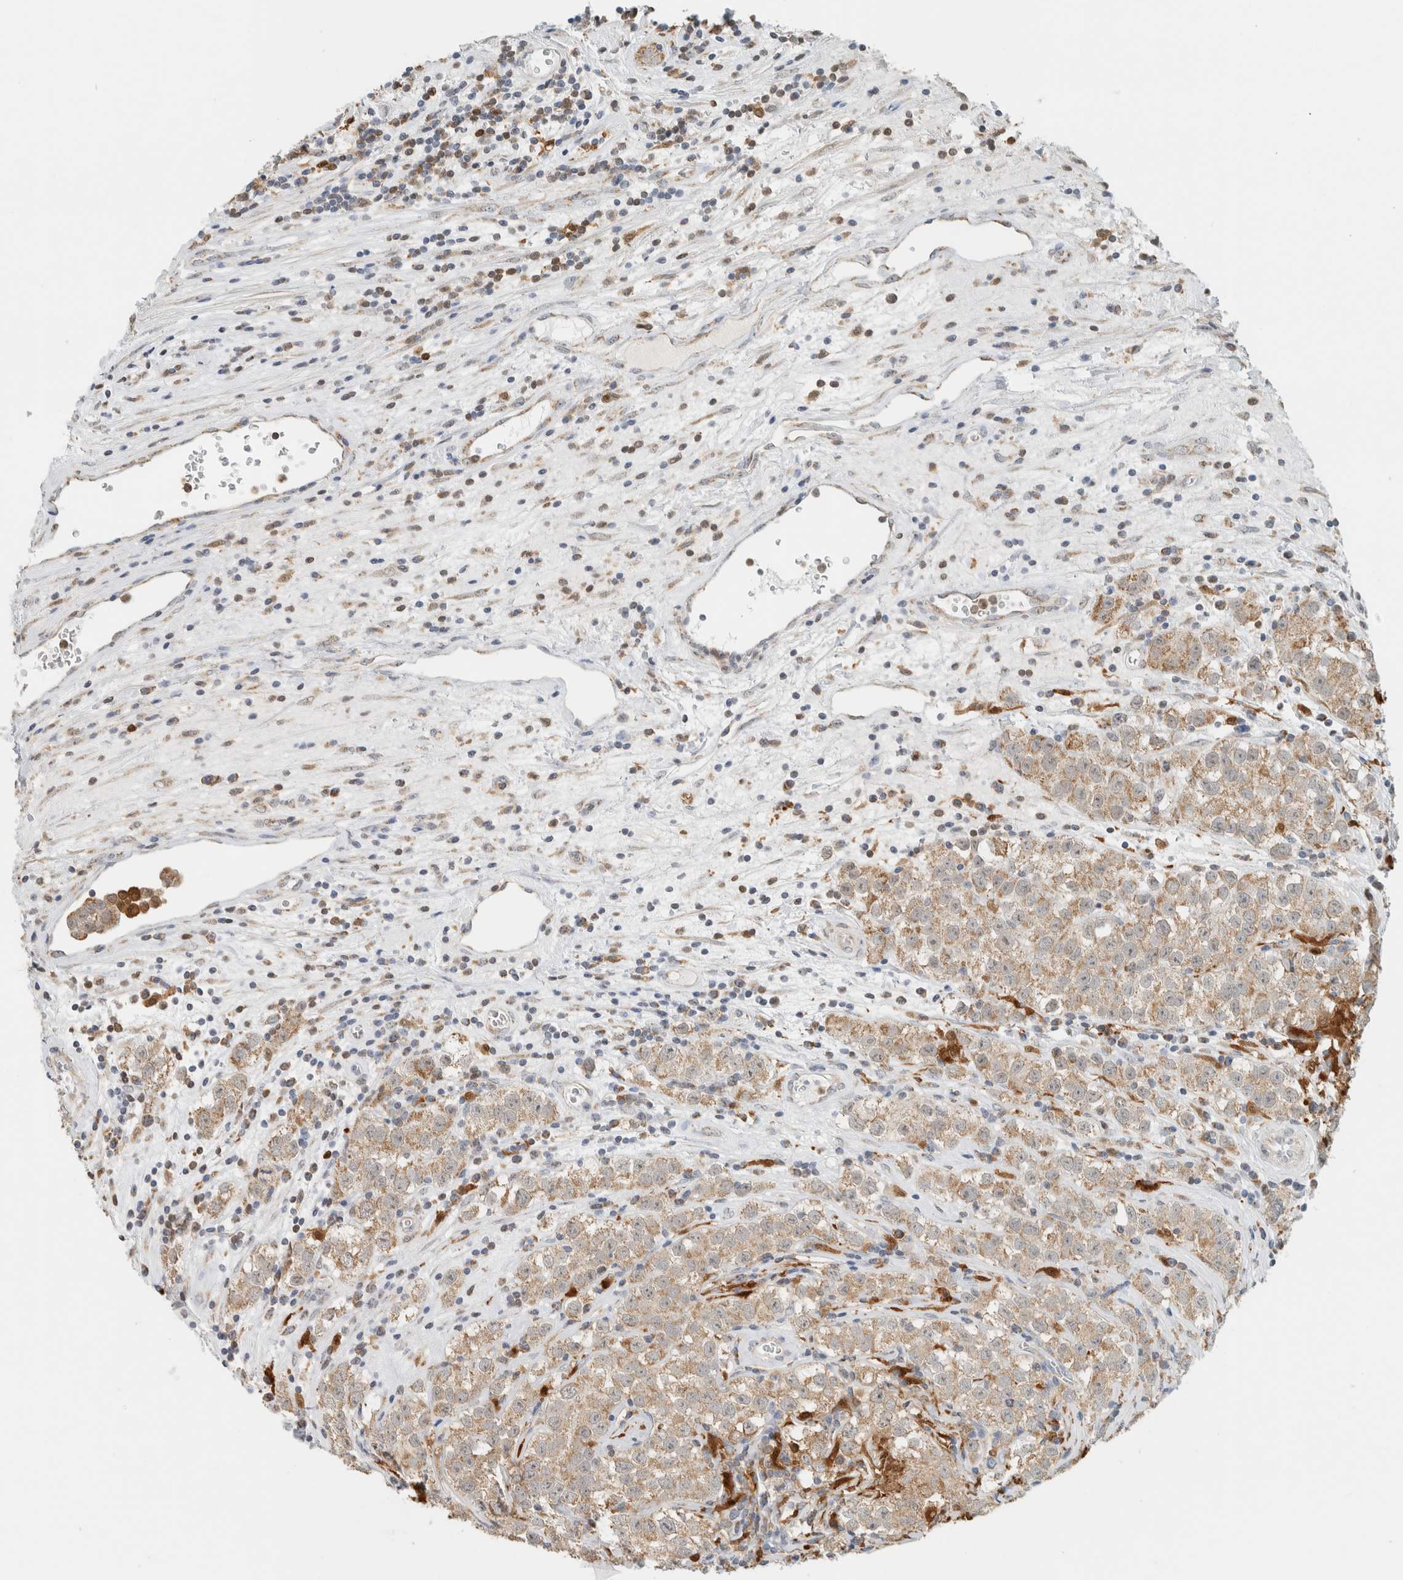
{"staining": {"intensity": "moderate", "quantity": ">75%", "location": "cytoplasmic/membranous"}, "tissue": "testis cancer", "cell_type": "Tumor cells", "image_type": "cancer", "snomed": [{"axis": "morphology", "description": "Seminoma, NOS"}, {"axis": "morphology", "description": "Carcinoma, Embryonal, NOS"}, {"axis": "topography", "description": "Testis"}], "caption": "Testis seminoma stained with DAB (3,3'-diaminobenzidine) immunohistochemistry shows medium levels of moderate cytoplasmic/membranous expression in approximately >75% of tumor cells.", "gene": "CAPG", "patient": {"sex": "male", "age": 43}}